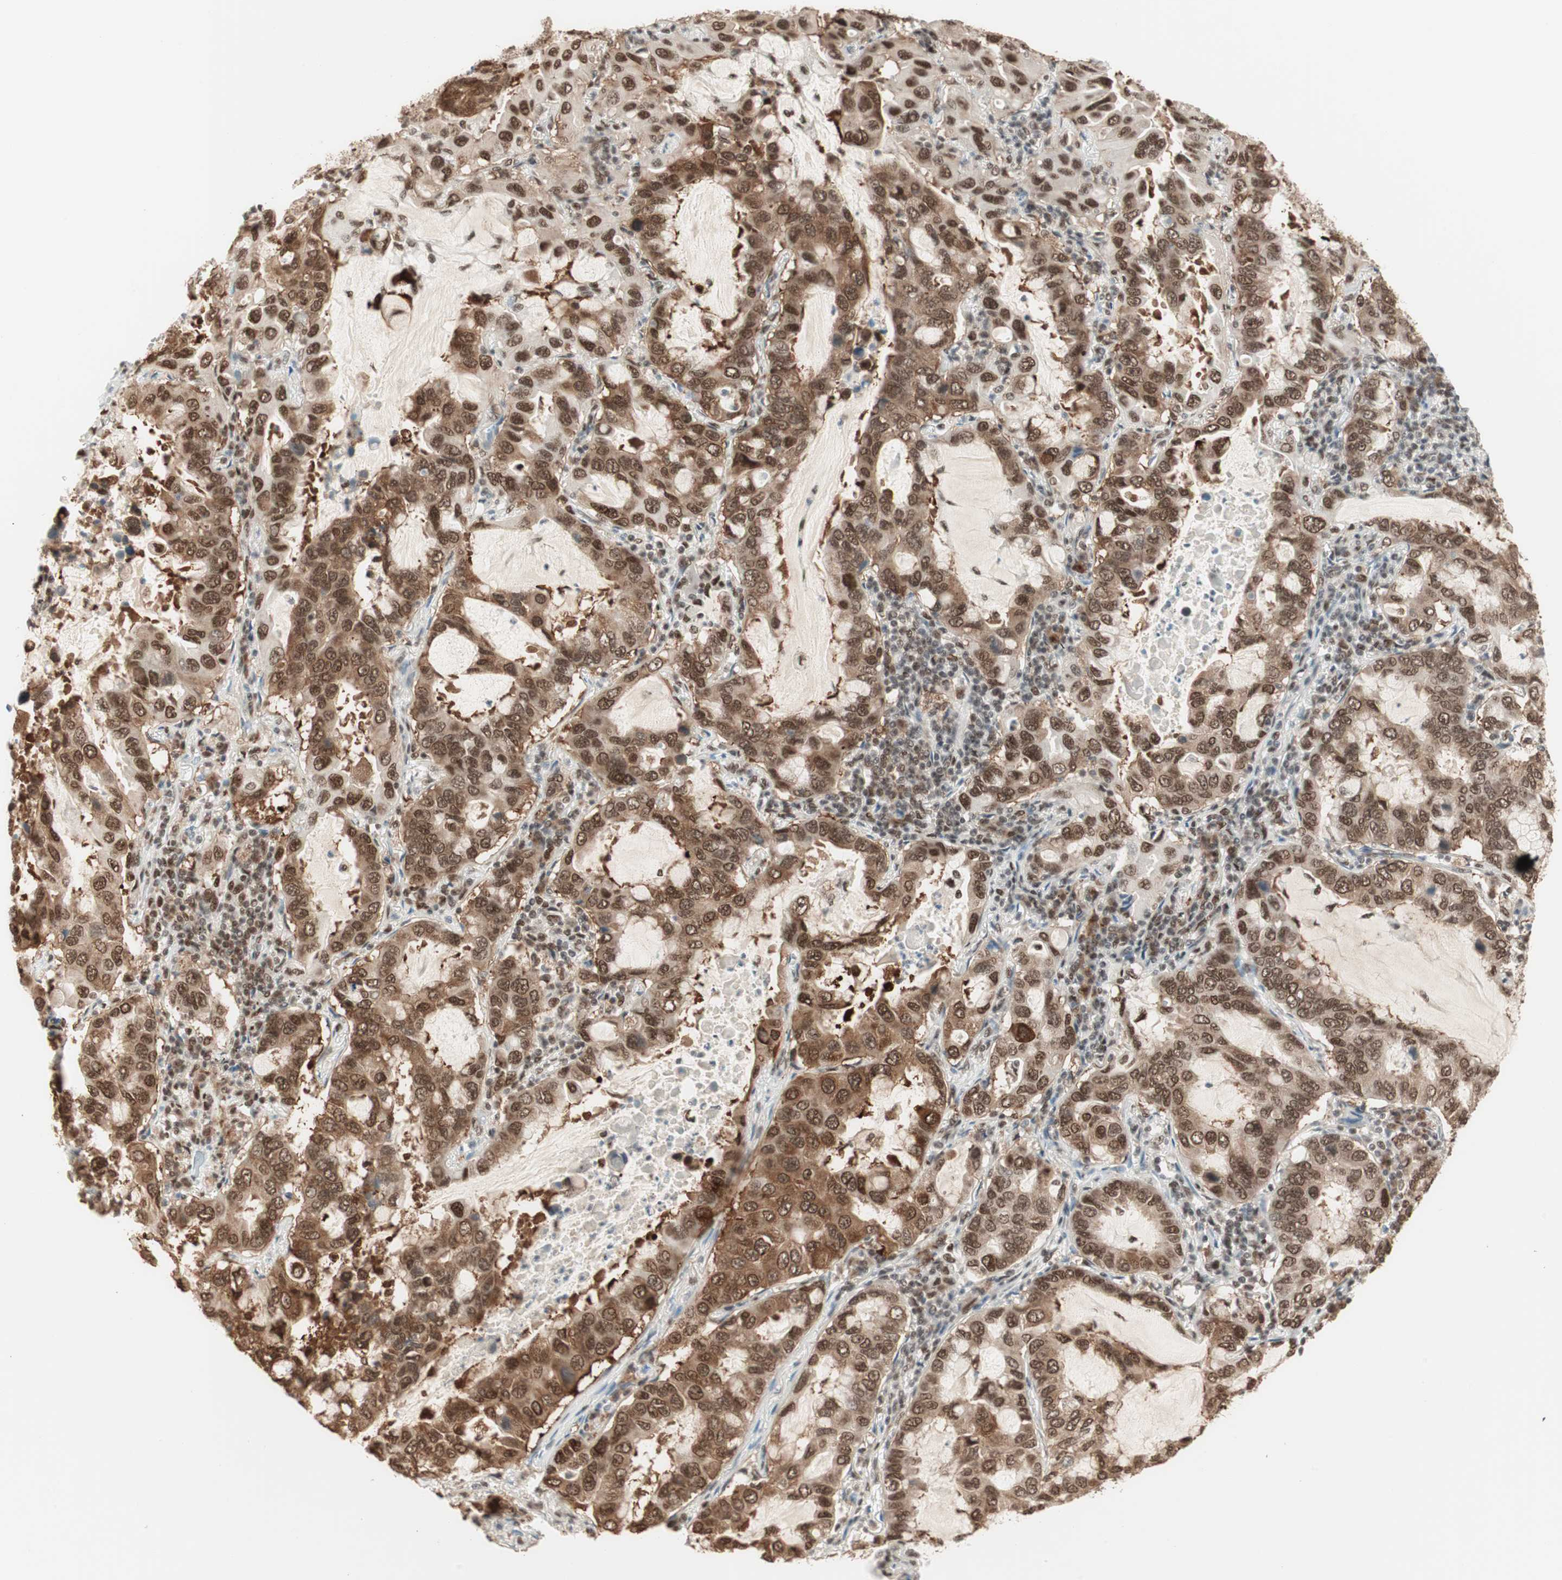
{"staining": {"intensity": "strong", "quantity": ">75%", "location": "cytoplasmic/membranous,nuclear"}, "tissue": "lung cancer", "cell_type": "Tumor cells", "image_type": "cancer", "snomed": [{"axis": "morphology", "description": "Adenocarcinoma, NOS"}, {"axis": "topography", "description": "Lung"}], "caption": "Adenocarcinoma (lung) stained with IHC demonstrates strong cytoplasmic/membranous and nuclear expression in about >75% of tumor cells.", "gene": "SMARCE1", "patient": {"sex": "male", "age": 64}}